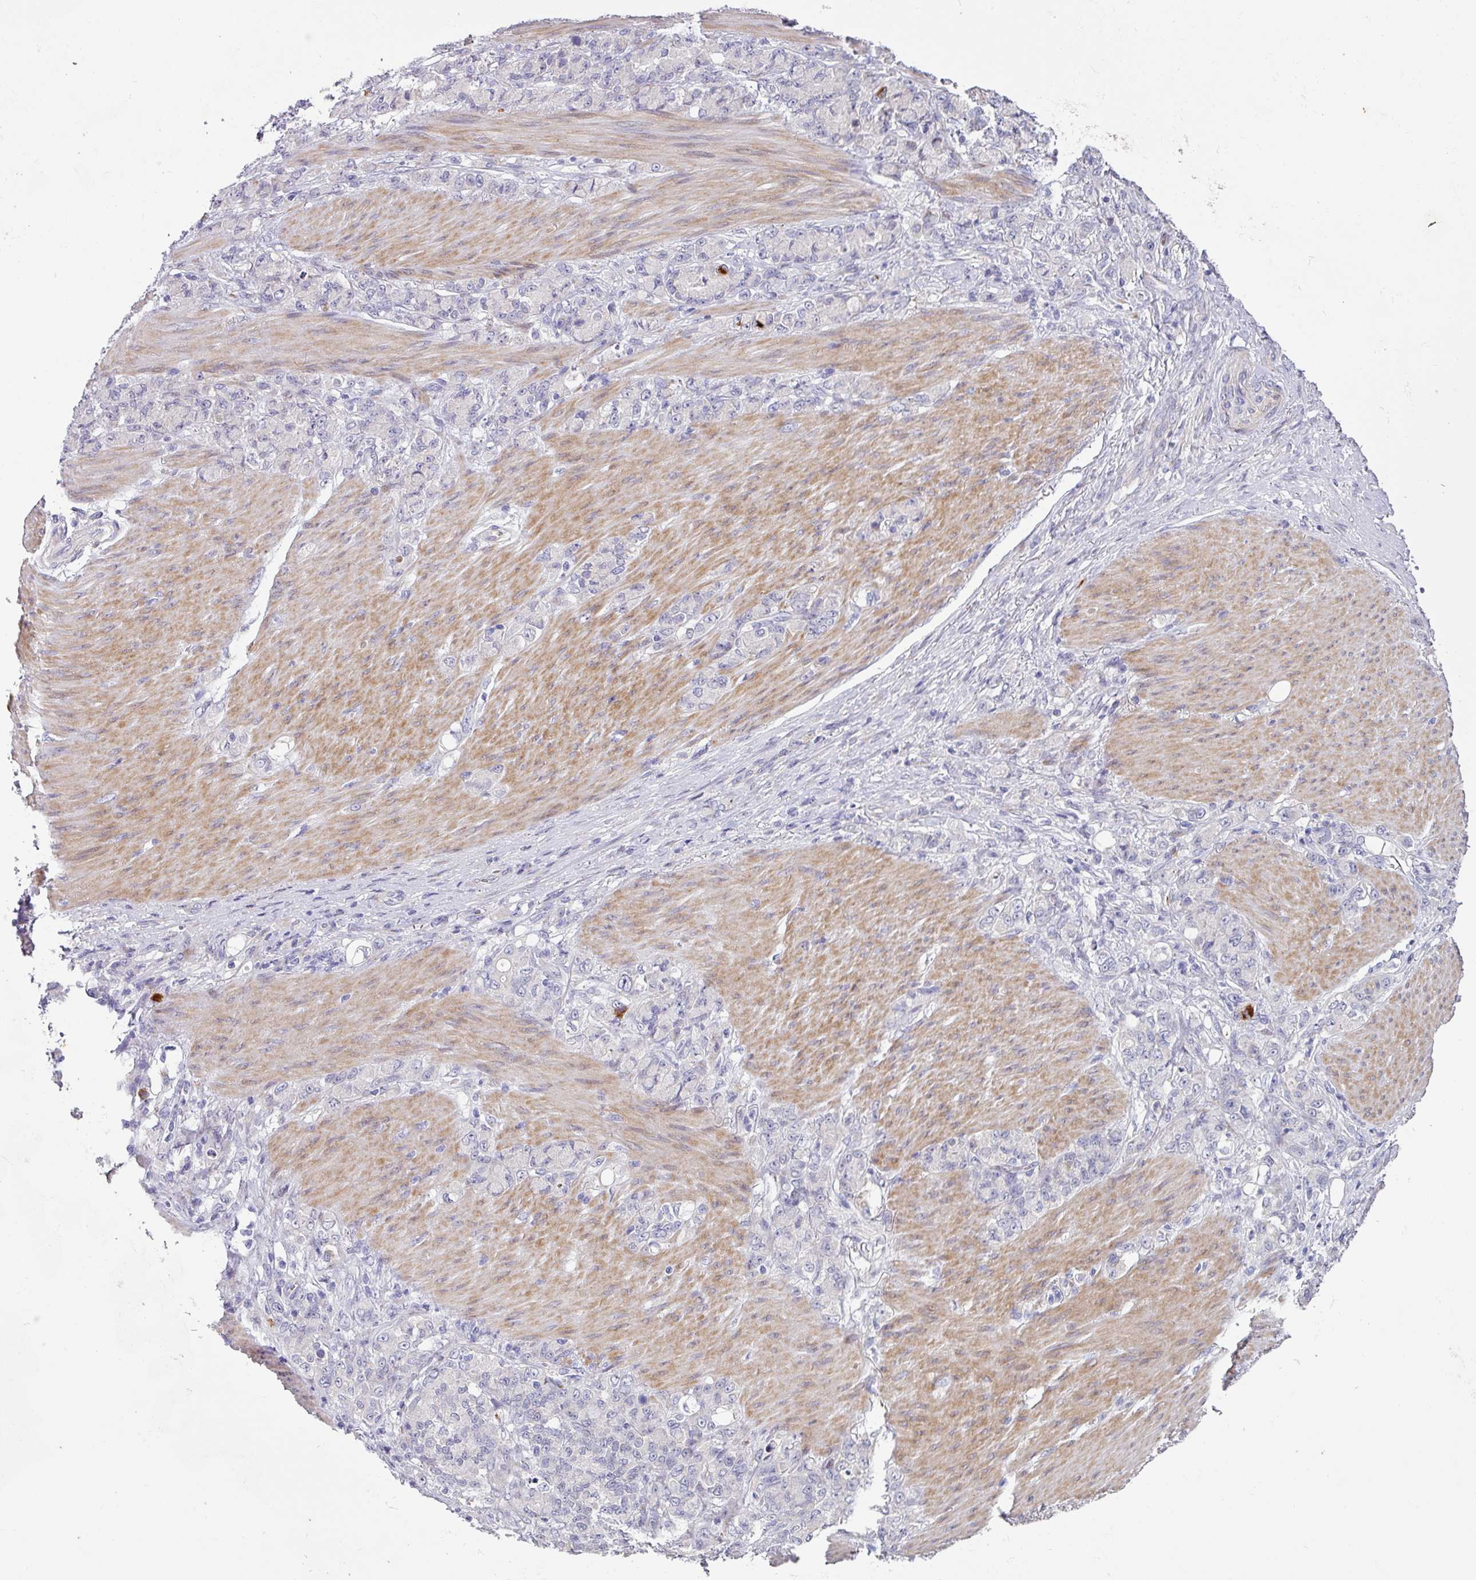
{"staining": {"intensity": "negative", "quantity": "none", "location": "none"}, "tissue": "stomach cancer", "cell_type": "Tumor cells", "image_type": "cancer", "snomed": [{"axis": "morphology", "description": "Normal tissue, NOS"}, {"axis": "morphology", "description": "Adenocarcinoma, NOS"}, {"axis": "topography", "description": "Stomach"}], "caption": "Micrograph shows no significant protein positivity in tumor cells of adenocarcinoma (stomach).", "gene": "KLHL3", "patient": {"sex": "female", "age": 79}}